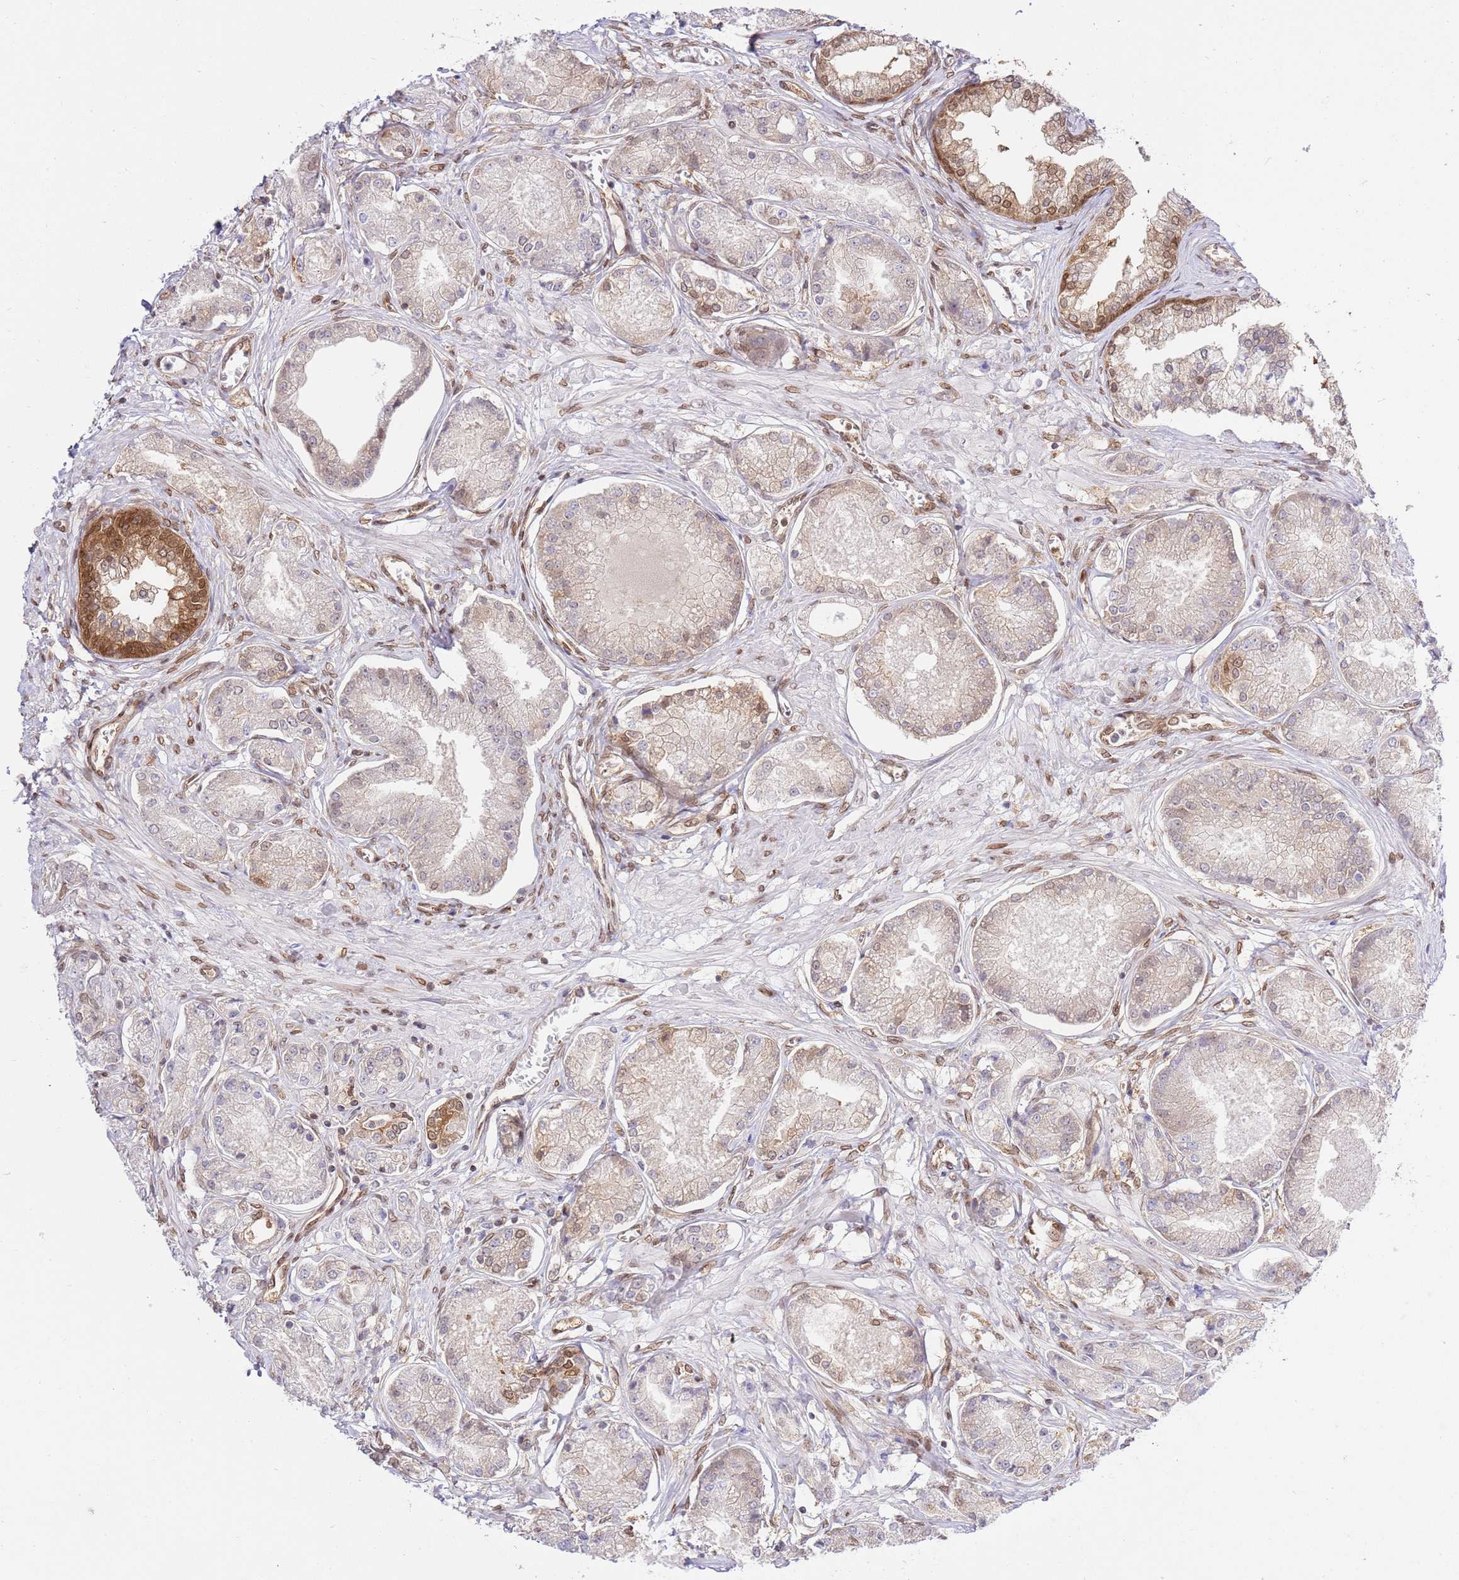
{"staining": {"intensity": "moderate", "quantity": "25%-75%", "location": "cytoplasmic/membranous,nuclear"}, "tissue": "prostate cancer", "cell_type": "Tumor cells", "image_type": "cancer", "snomed": [{"axis": "morphology", "description": "Adenocarcinoma, NOS"}, {"axis": "topography", "description": "Prostate and seminal vesicle, NOS"}], "caption": "Brown immunohistochemical staining in prostate cancer shows moderate cytoplasmic/membranous and nuclear positivity in about 25%-75% of tumor cells.", "gene": "TRIM37", "patient": {"sex": "male", "age": 76}}